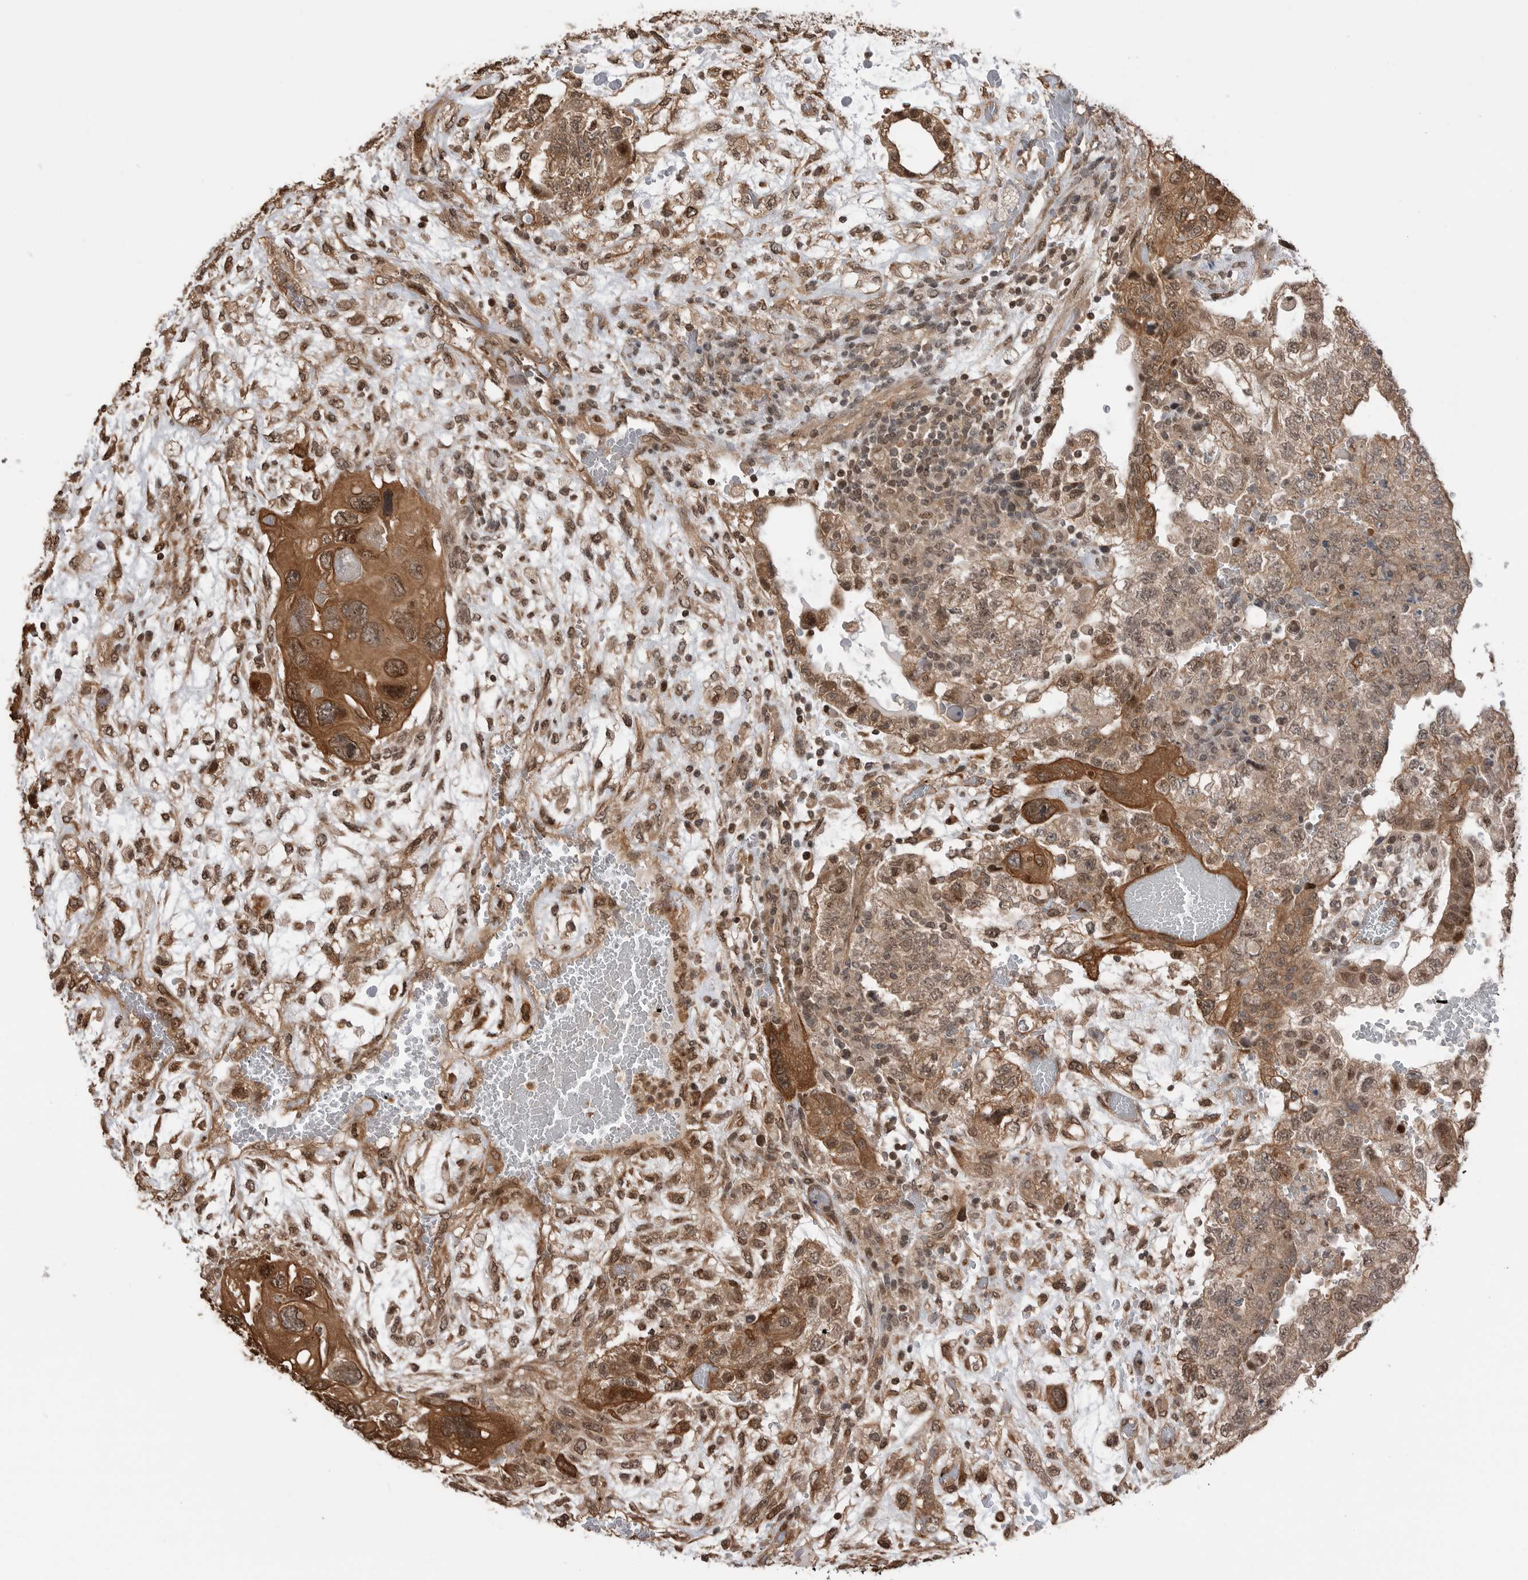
{"staining": {"intensity": "moderate", "quantity": ">75%", "location": "cytoplasmic/membranous,nuclear"}, "tissue": "testis cancer", "cell_type": "Tumor cells", "image_type": "cancer", "snomed": [{"axis": "morphology", "description": "Carcinoma, Embryonal, NOS"}, {"axis": "topography", "description": "Testis"}], "caption": "Testis cancer tissue displays moderate cytoplasmic/membranous and nuclear staining in about >75% of tumor cells, visualized by immunohistochemistry.", "gene": "PEAK1", "patient": {"sex": "male", "age": 36}}